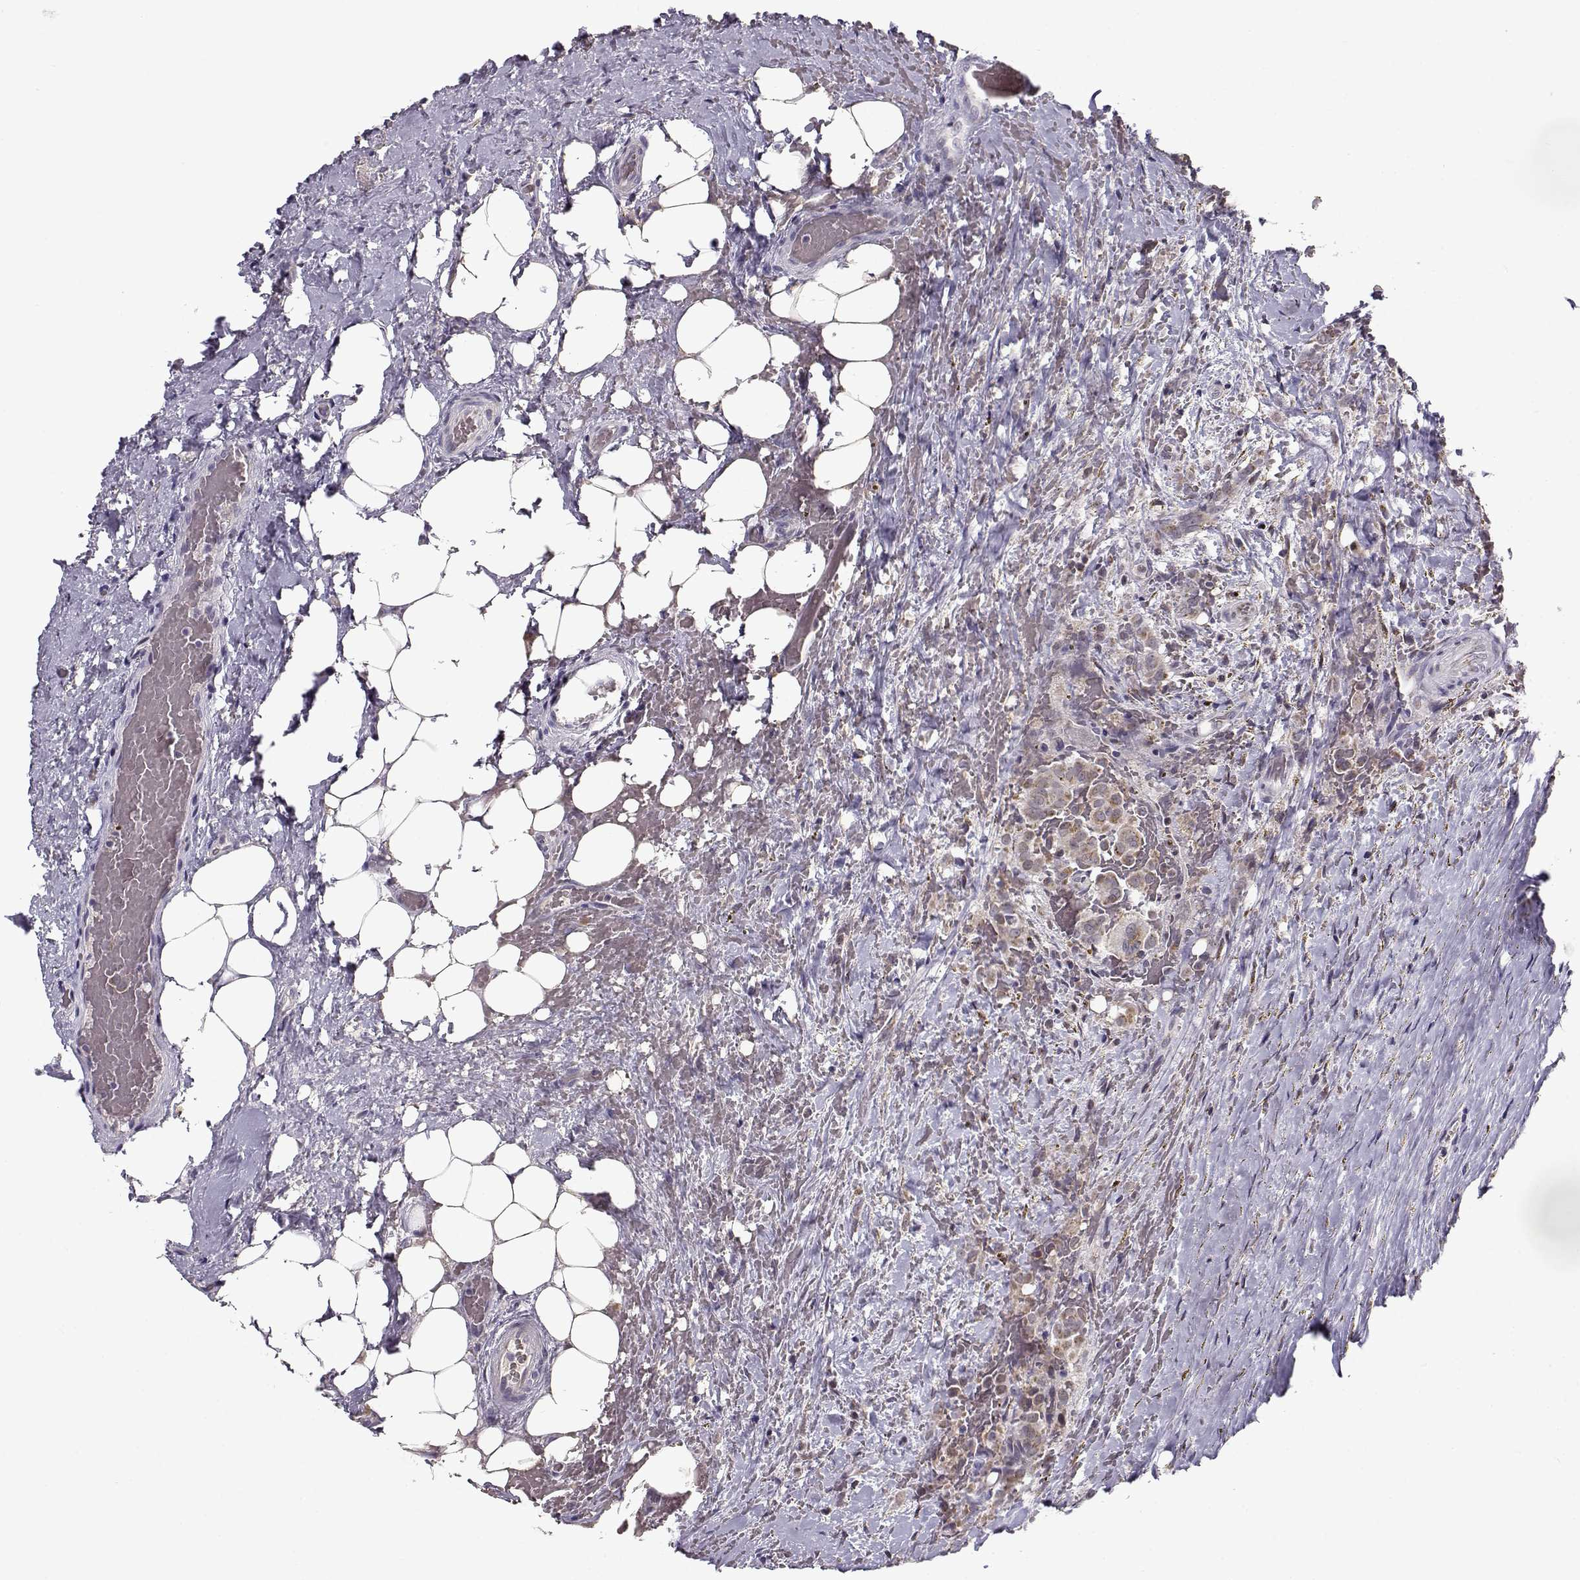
{"staining": {"intensity": "weak", "quantity": ">75%", "location": "cytoplasmic/membranous"}, "tissue": "thyroid cancer", "cell_type": "Tumor cells", "image_type": "cancer", "snomed": [{"axis": "morphology", "description": "Papillary adenocarcinoma, NOS"}, {"axis": "topography", "description": "Thyroid gland"}], "caption": "Tumor cells display low levels of weak cytoplasmic/membranous expression in approximately >75% of cells in human papillary adenocarcinoma (thyroid).", "gene": "SLC4A5", "patient": {"sex": "male", "age": 61}}